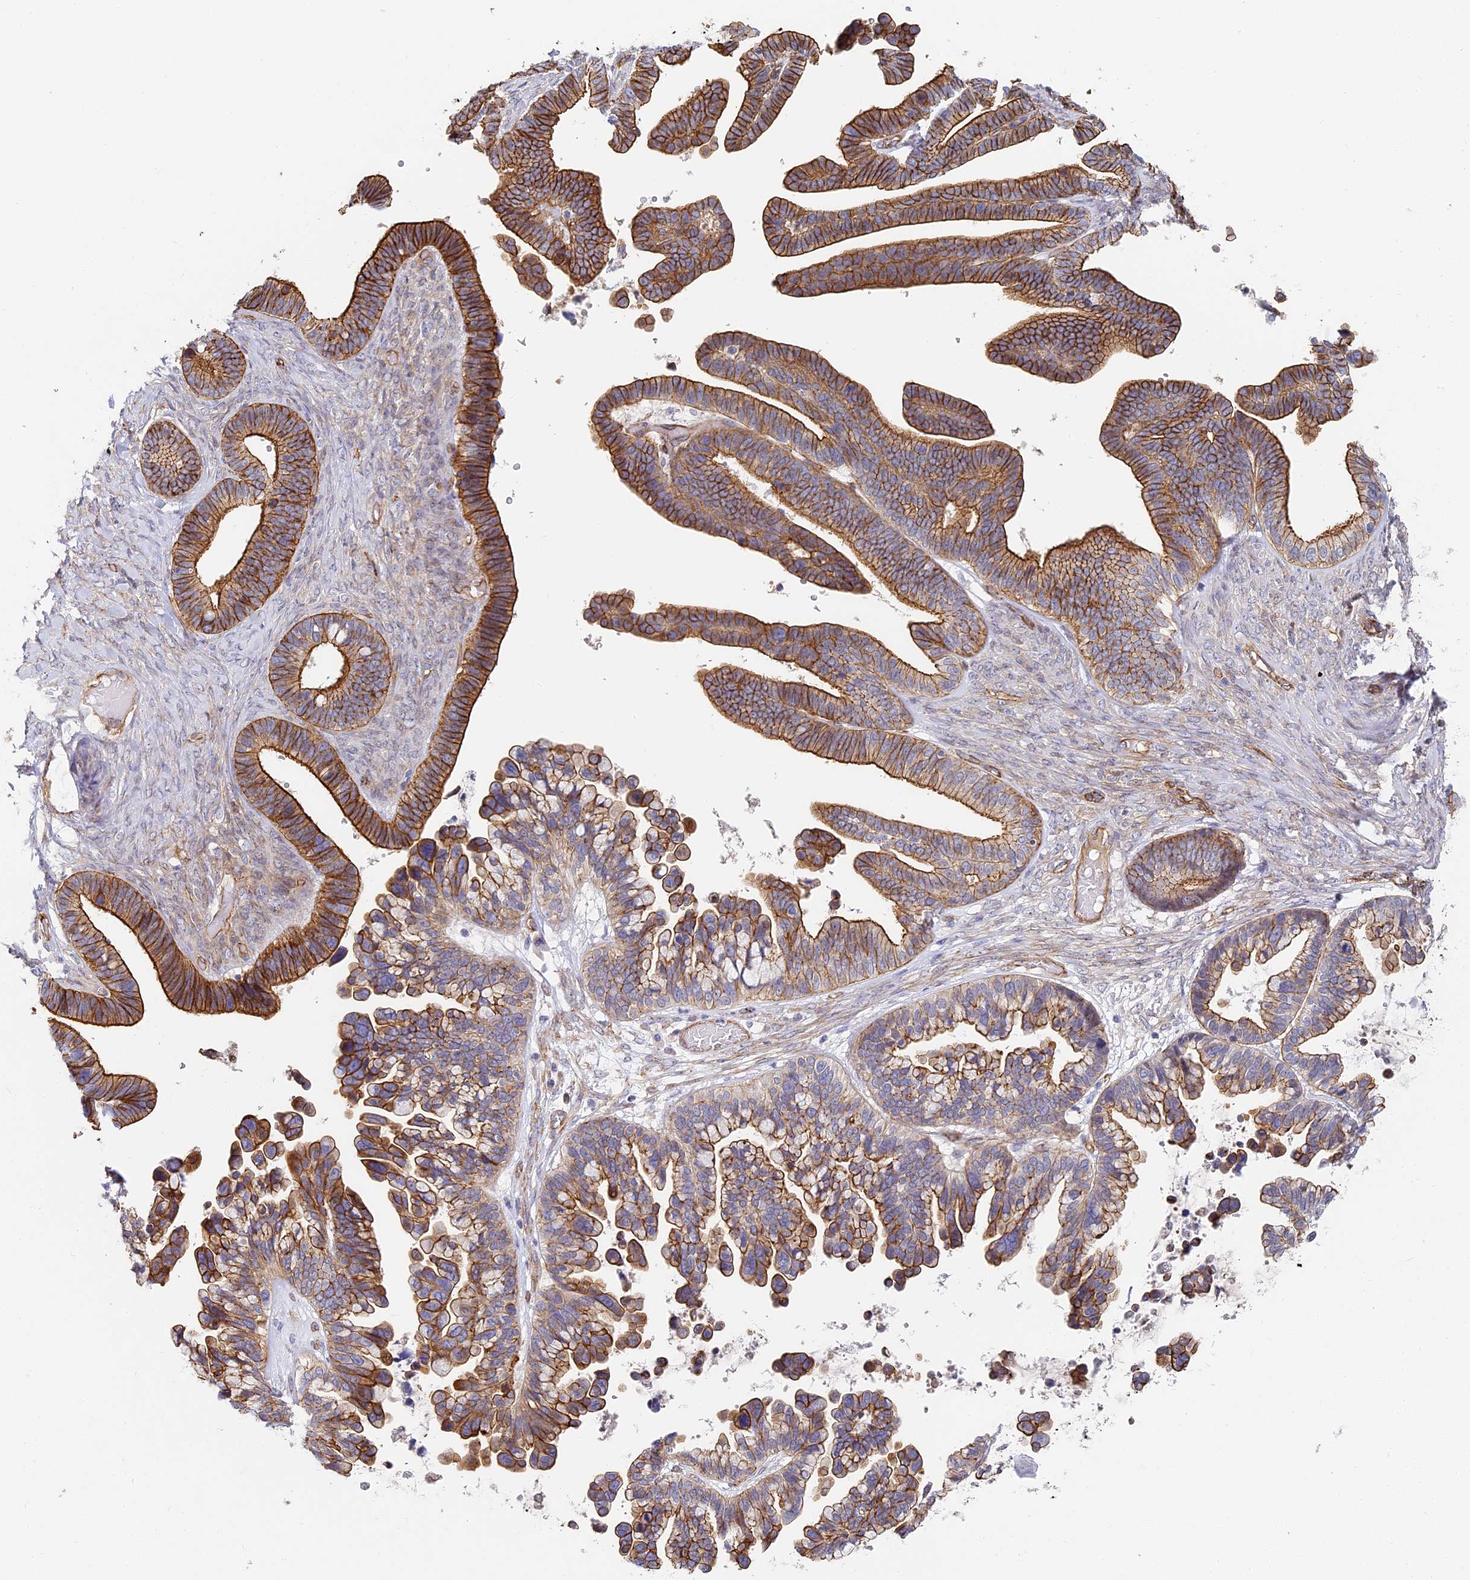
{"staining": {"intensity": "moderate", "quantity": ">75%", "location": "cytoplasmic/membranous"}, "tissue": "ovarian cancer", "cell_type": "Tumor cells", "image_type": "cancer", "snomed": [{"axis": "morphology", "description": "Cystadenocarcinoma, serous, NOS"}, {"axis": "topography", "description": "Ovary"}], "caption": "A photomicrograph of serous cystadenocarcinoma (ovarian) stained for a protein displays moderate cytoplasmic/membranous brown staining in tumor cells. The staining was performed using DAB (3,3'-diaminobenzidine), with brown indicating positive protein expression. Nuclei are stained blue with hematoxylin.", "gene": "CCDC30", "patient": {"sex": "female", "age": 56}}